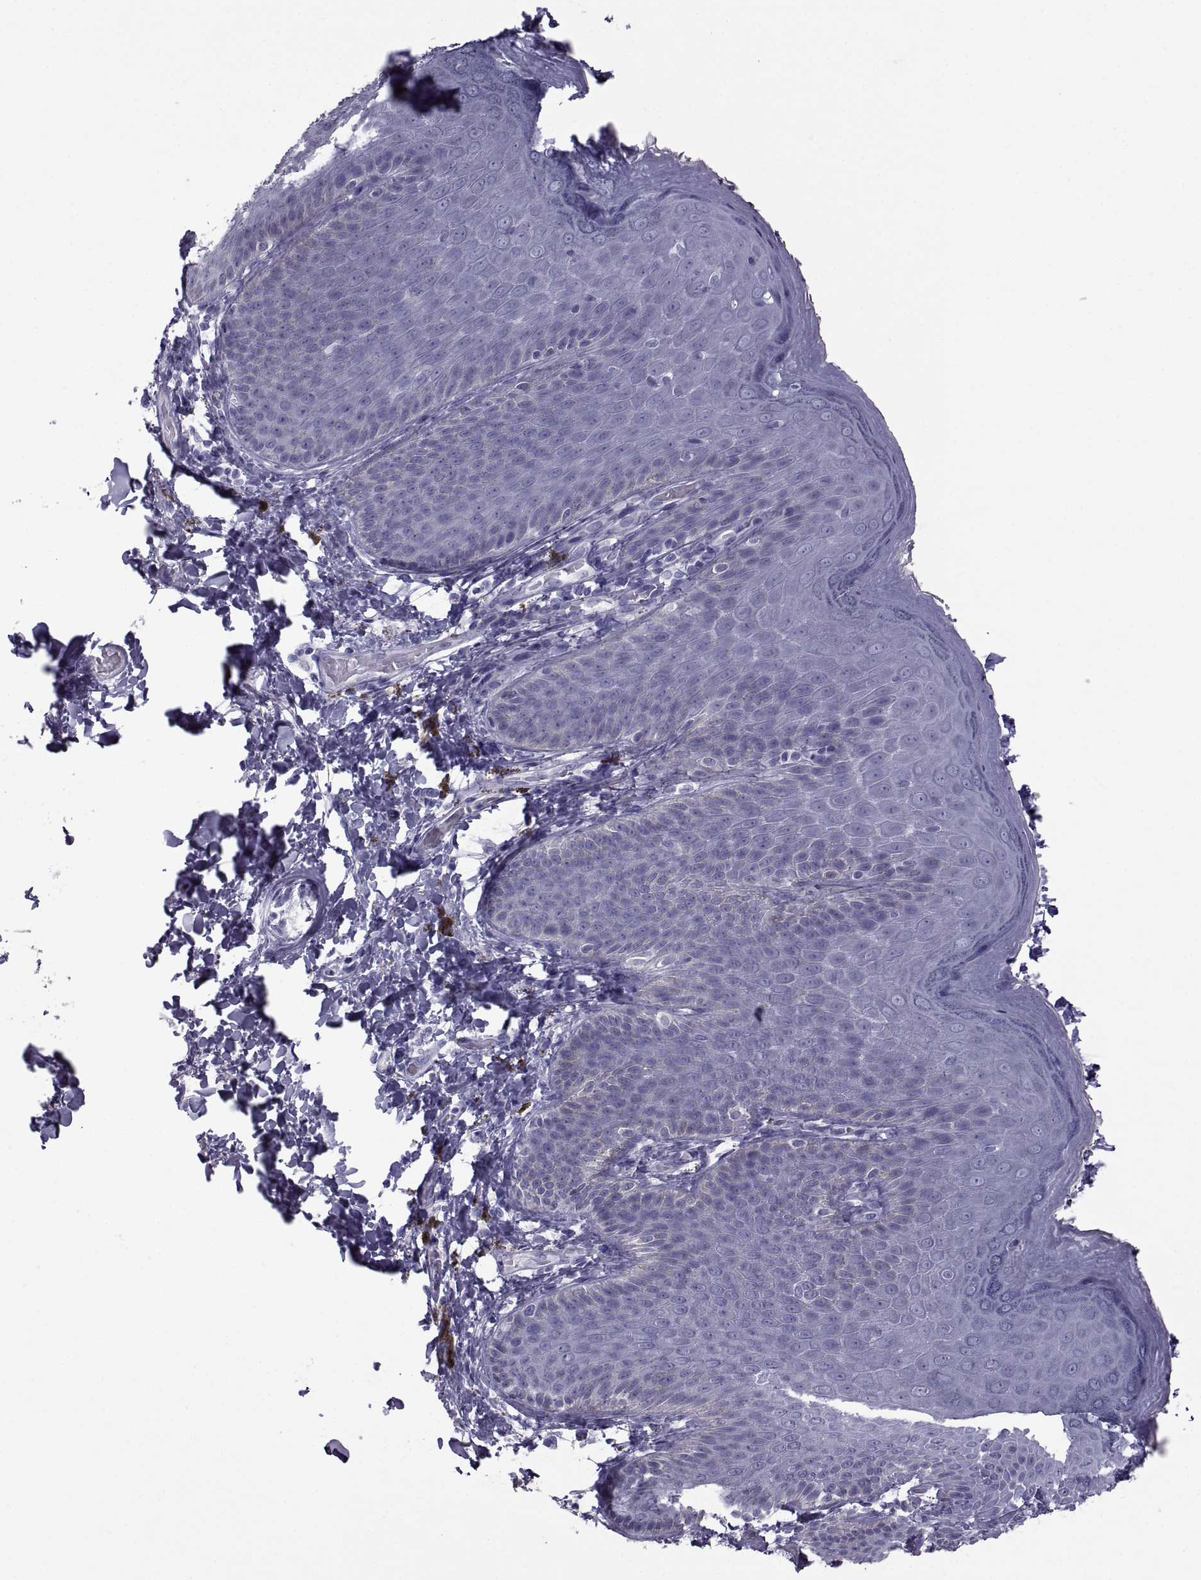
{"staining": {"intensity": "negative", "quantity": "none", "location": "none"}, "tissue": "skin", "cell_type": "Epidermal cells", "image_type": "normal", "snomed": [{"axis": "morphology", "description": "Normal tissue, NOS"}, {"axis": "topography", "description": "Anal"}], "caption": "Skin stained for a protein using immunohistochemistry (IHC) demonstrates no staining epidermal cells.", "gene": "MAGEB1", "patient": {"sex": "male", "age": 53}}